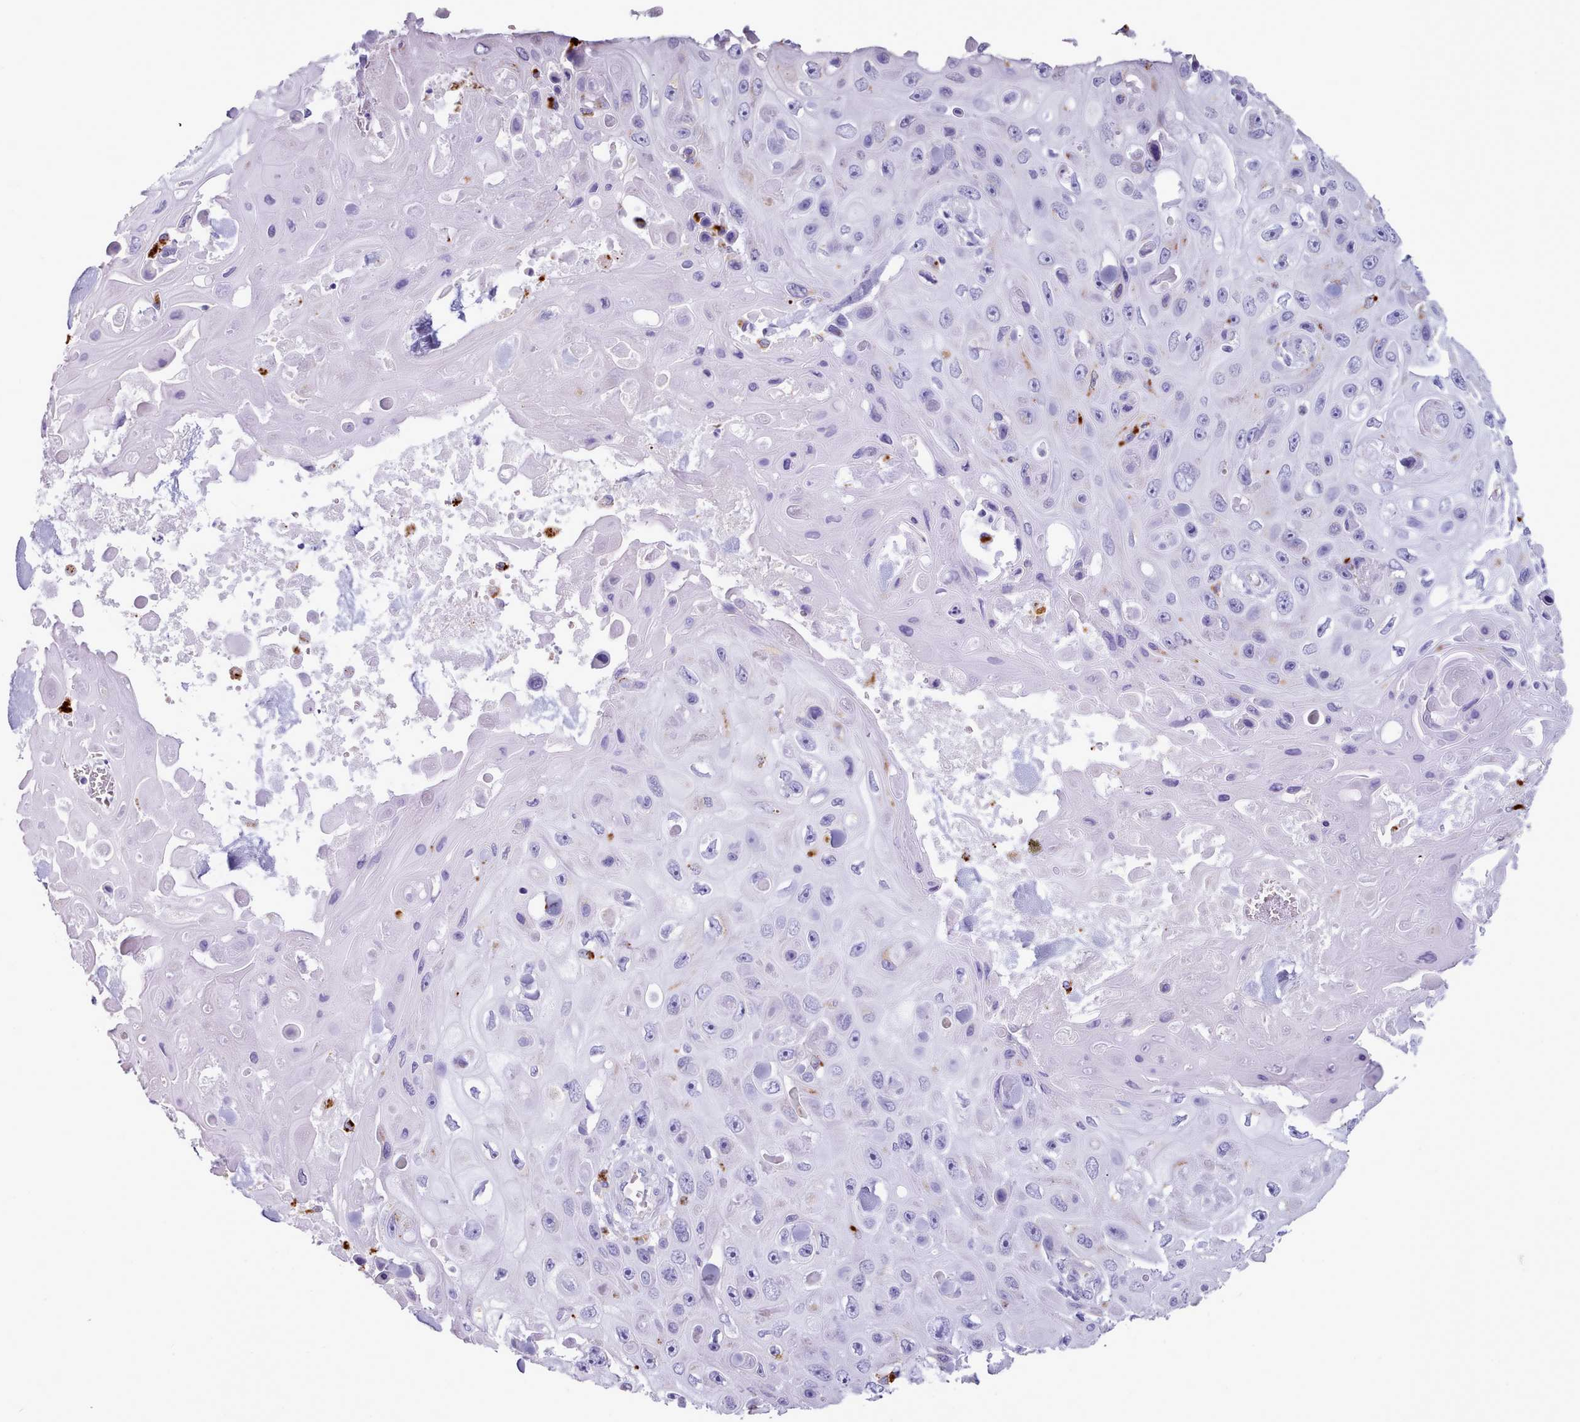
{"staining": {"intensity": "negative", "quantity": "none", "location": "none"}, "tissue": "skin cancer", "cell_type": "Tumor cells", "image_type": "cancer", "snomed": [{"axis": "morphology", "description": "Squamous cell carcinoma, NOS"}, {"axis": "topography", "description": "Skin"}], "caption": "There is no significant expression in tumor cells of skin cancer. (Stains: DAB IHC with hematoxylin counter stain, Microscopy: brightfield microscopy at high magnification).", "gene": "GAA", "patient": {"sex": "male", "age": 82}}